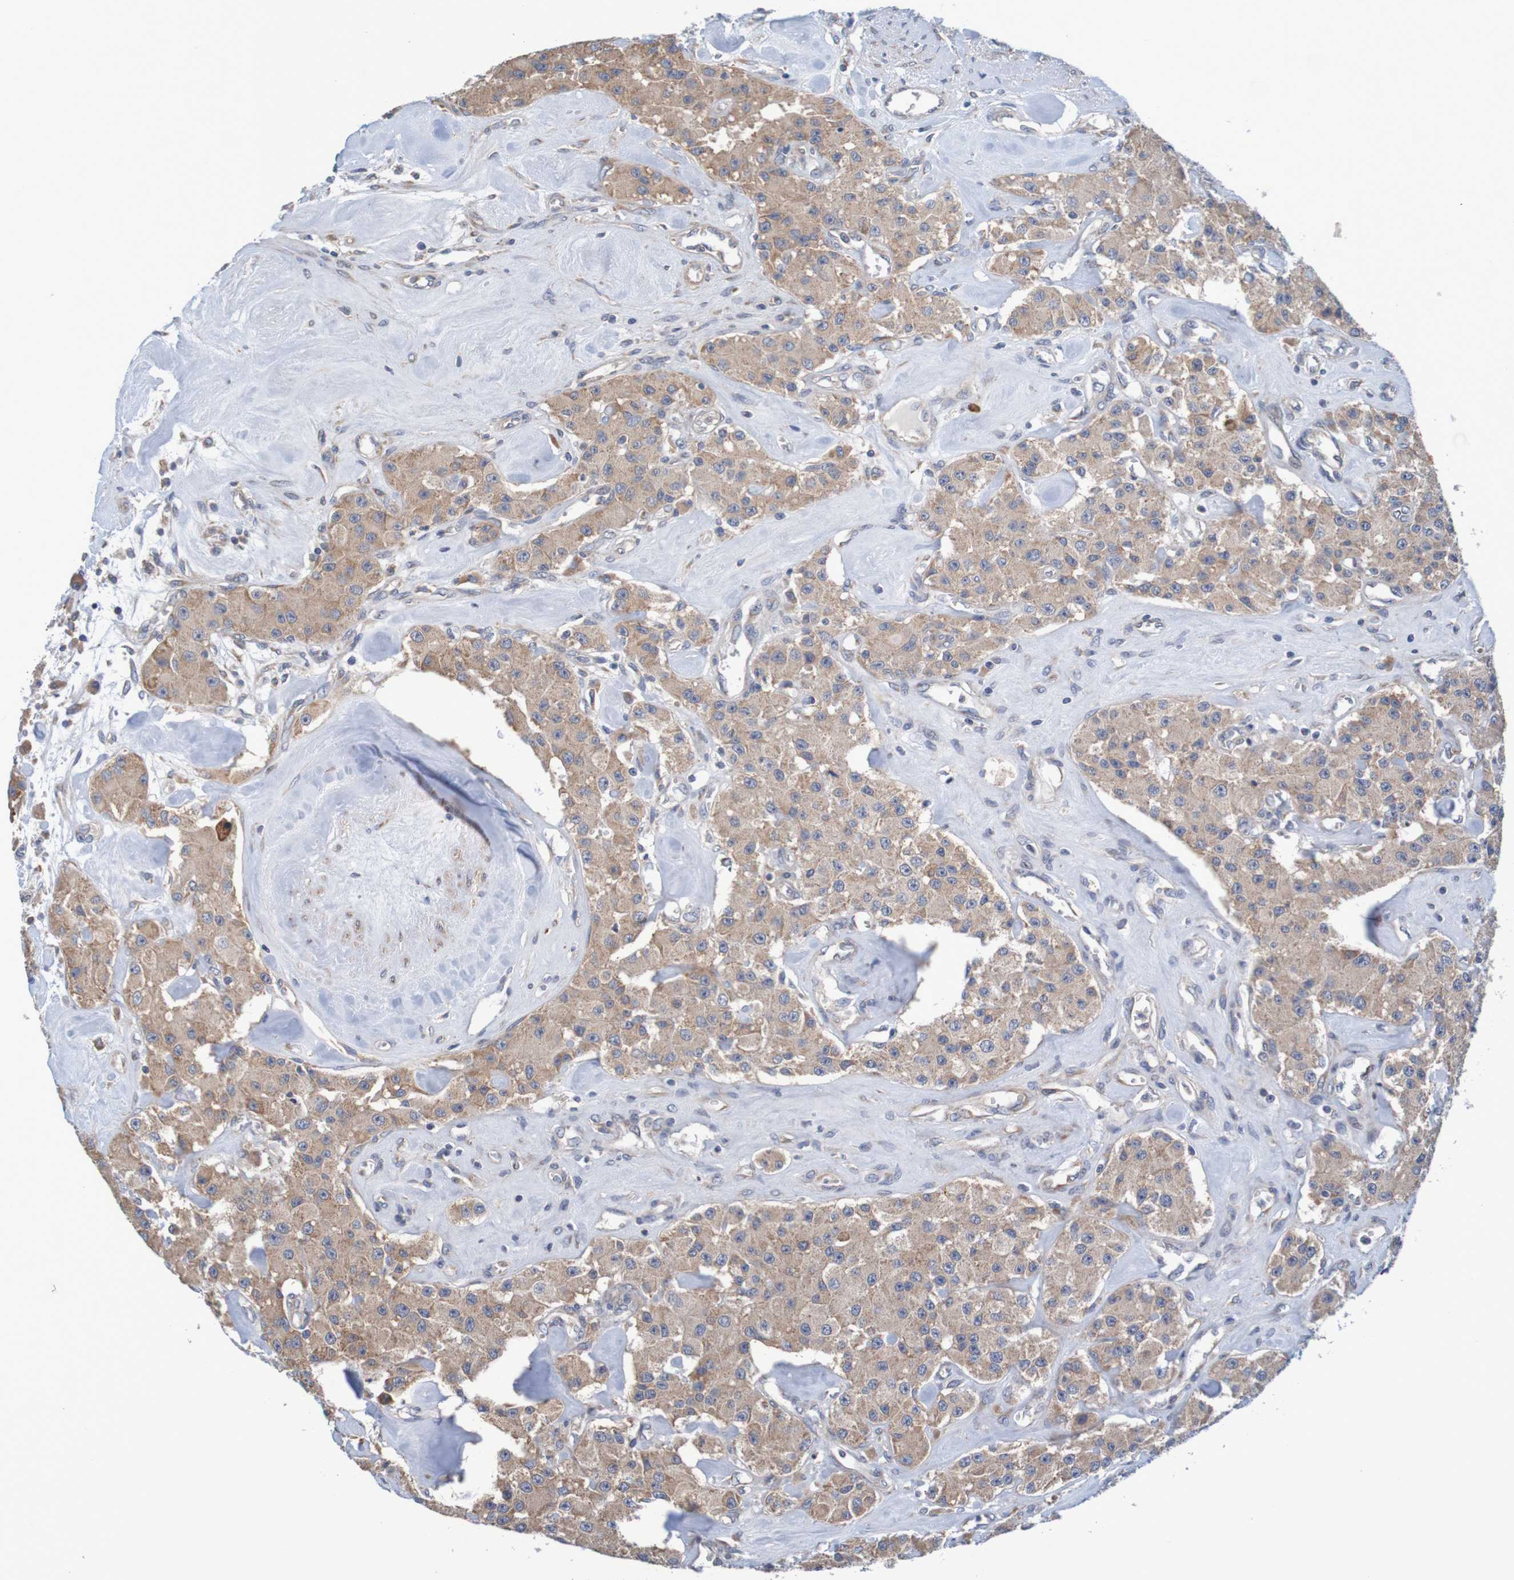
{"staining": {"intensity": "moderate", "quantity": ">75%", "location": "cytoplasmic/membranous"}, "tissue": "carcinoid", "cell_type": "Tumor cells", "image_type": "cancer", "snomed": [{"axis": "morphology", "description": "Carcinoid, malignant, NOS"}, {"axis": "topography", "description": "Pancreas"}], "caption": "Carcinoid tissue exhibits moderate cytoplasmic/membranous expression in approximately >75% of tumor cells", "gene": "CLDN18", "patient": {"sex": "male", "age": 41}}